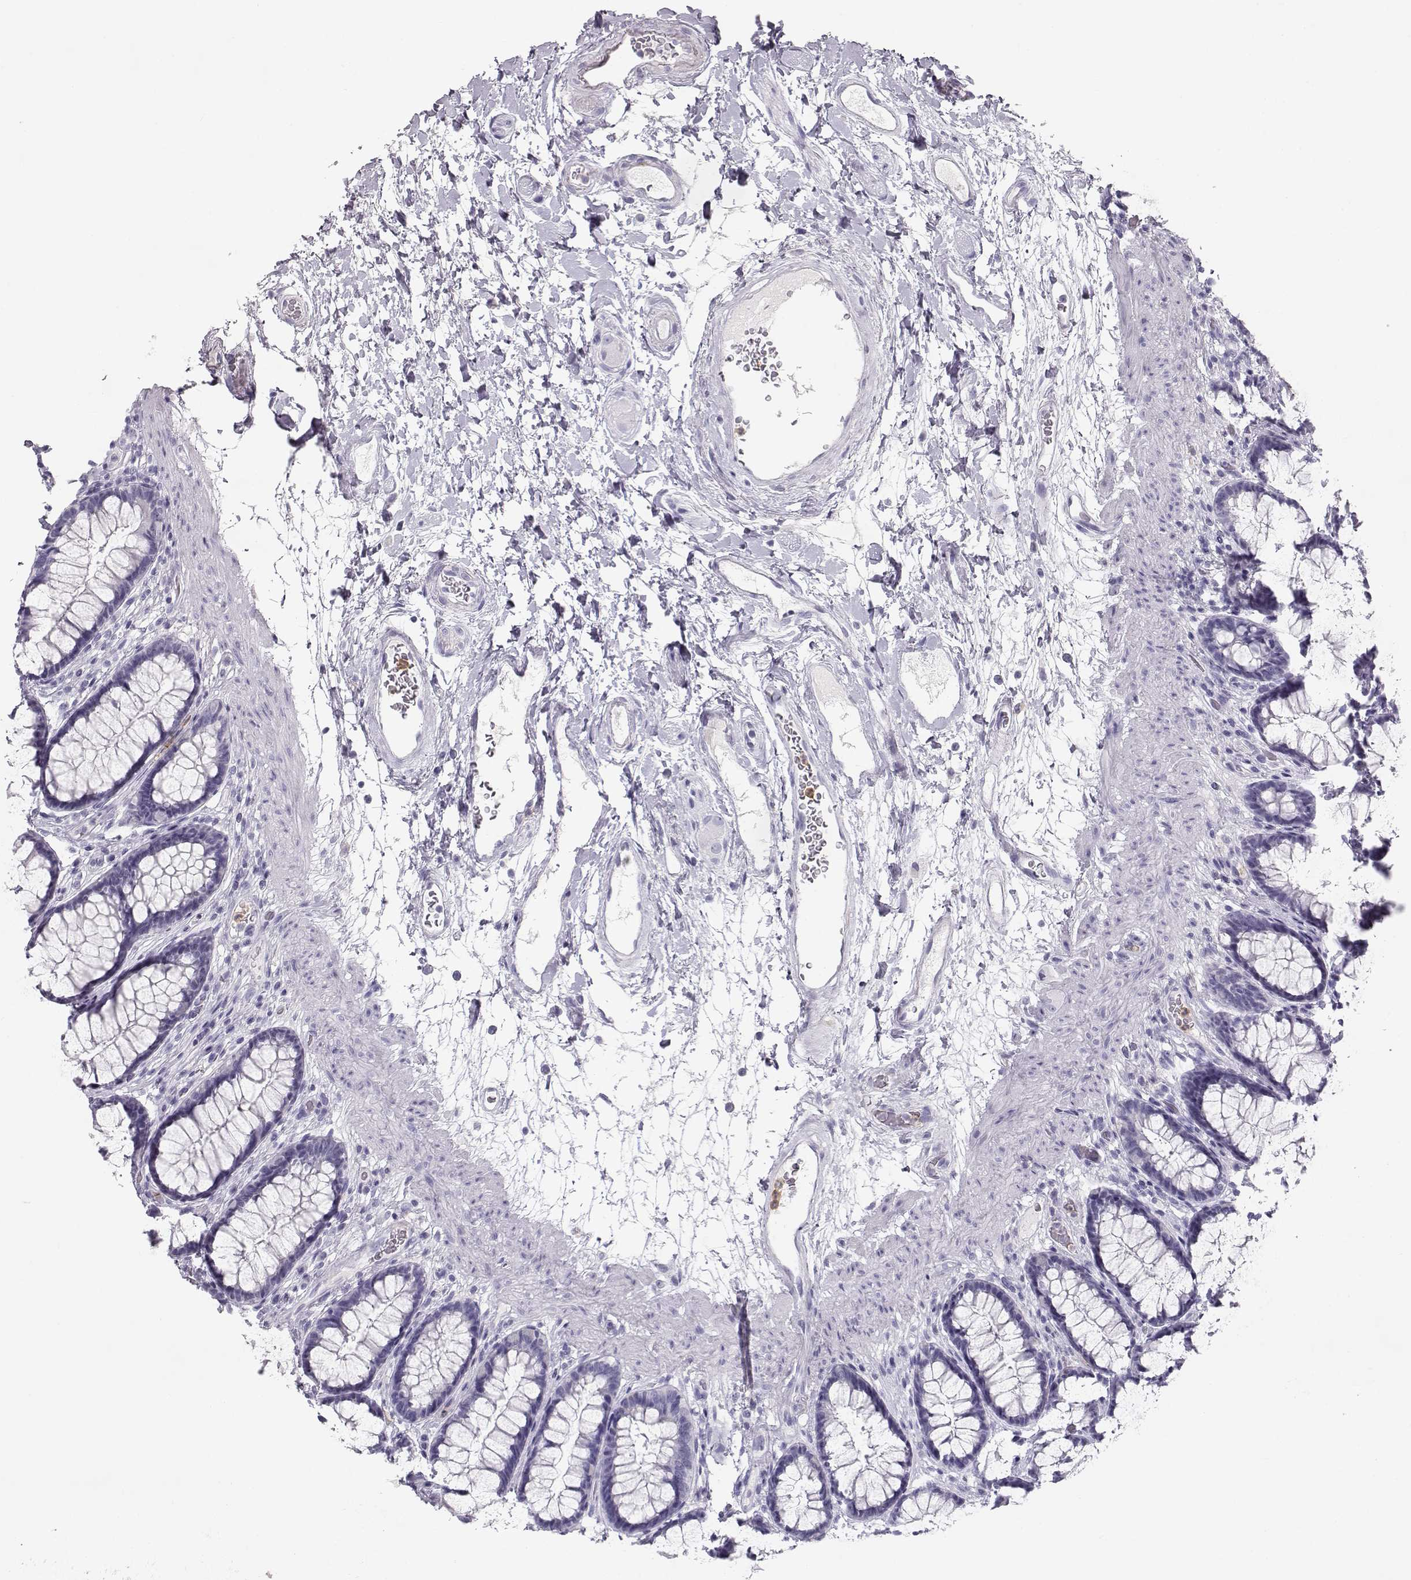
{"staining": {"intensity": "negative", "quantity": "none", "location": "none"}, "tissue": "rectum", "cell_type": "Glandular cells", "image_type": "normal", "snomed": [{"axis": "morphology", "description": "Normal tissue, NOS"}, {"axis": "topography", "description": "Rectum"}], "caption": "IHC histopathology image of normal human rectum stained for a protein (brown), which shows no expression in glandular cells. (IHC, brightfield microscopy, high magnification).", "gene": "MIP", "patient": {"sex": "male", "age": 72}}